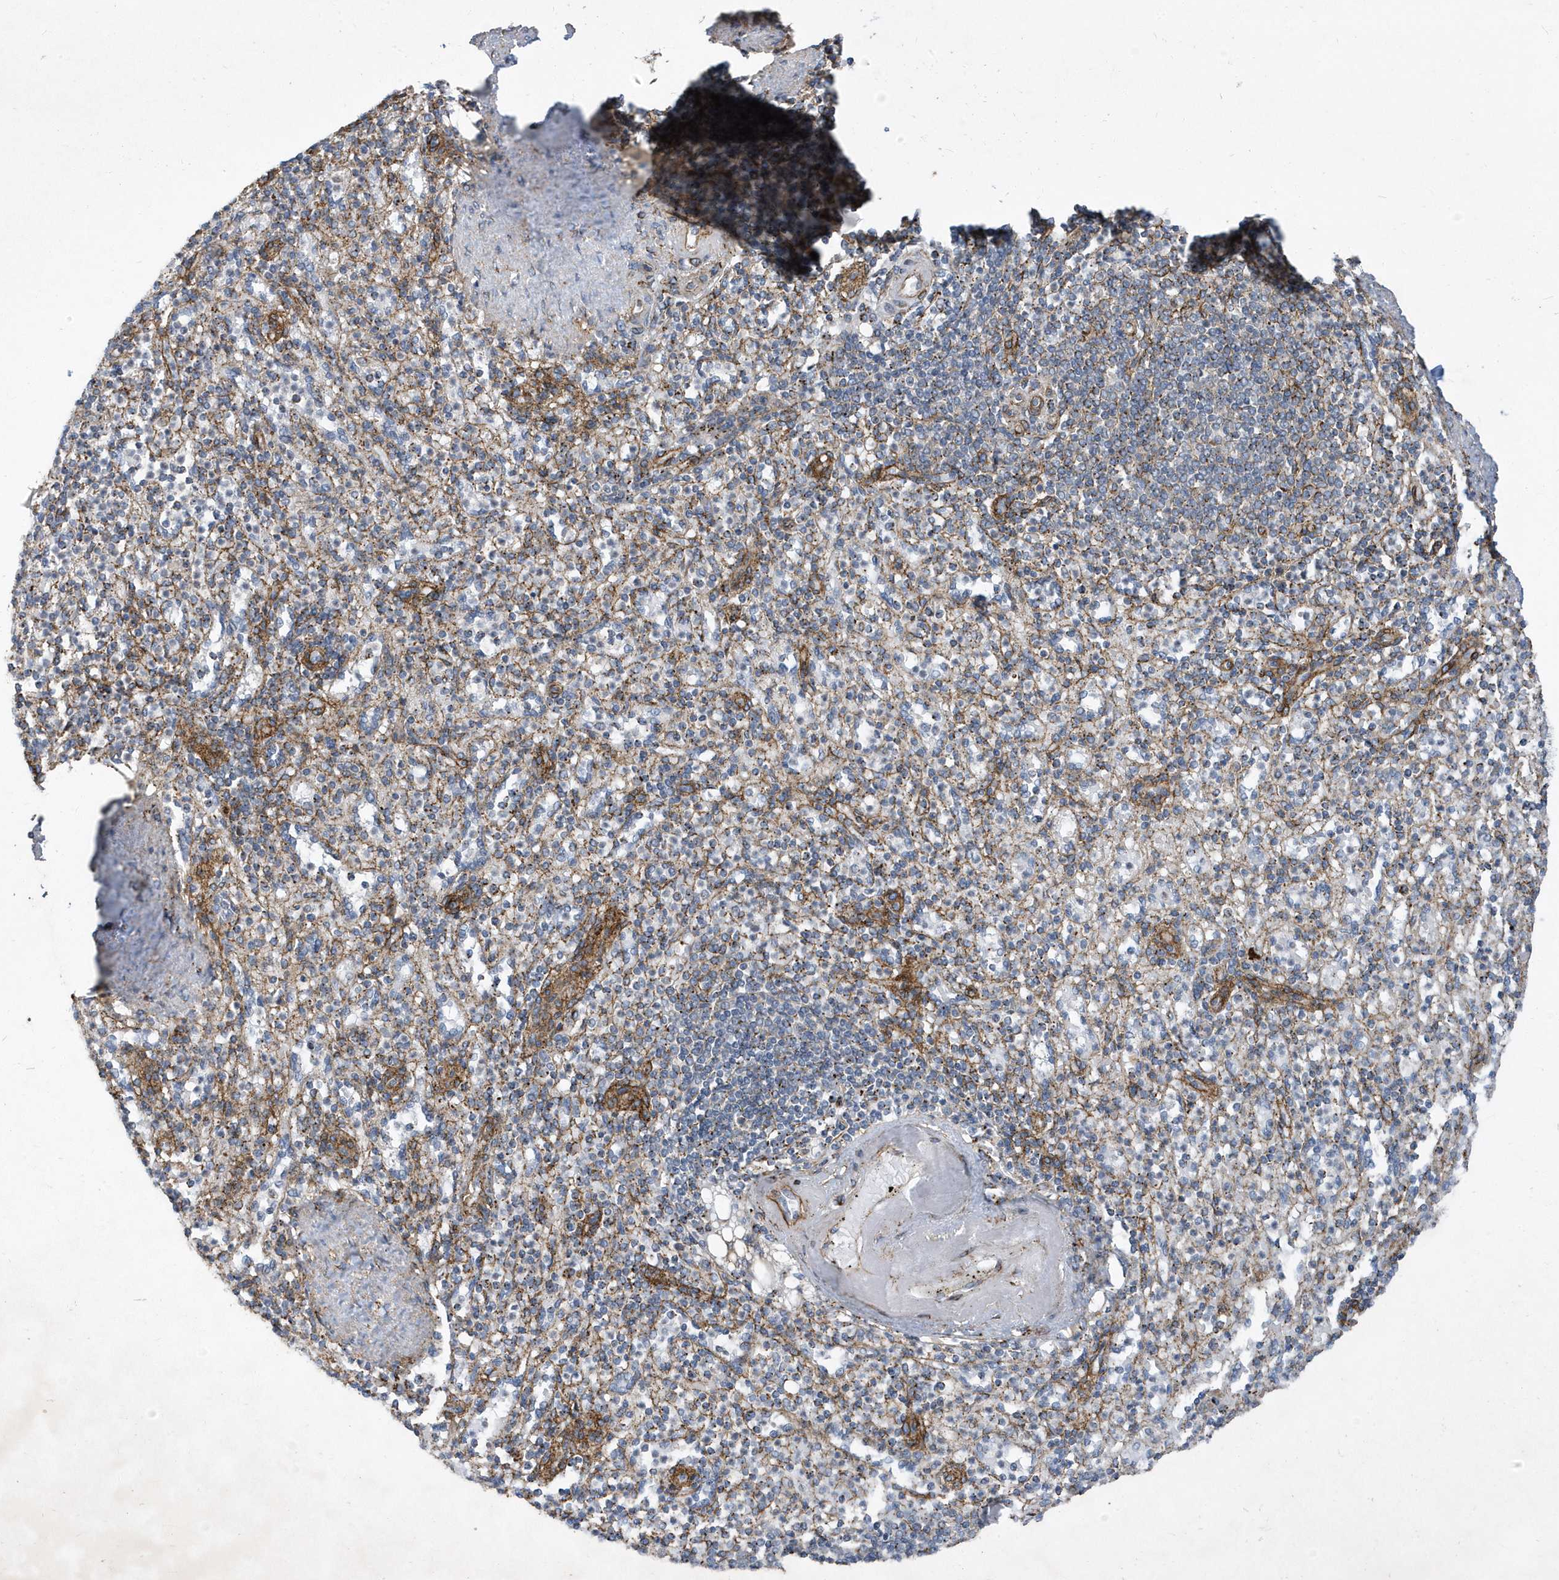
{"staining": {"intensity": "negative", "quantity": "none", "location": "none"}, "tissue": "spleen", "cell_type": "Cells in red pulp", "image_type": "normal", "snomed": [{"axis": "morphology", "description": "Normal tissue, NOS"}, {"axis": "topography", "description": "Spleen"}], "caption": "IHC micrograph of benign spleen: human spleen stained with DAB reveals no significant protein expression in cells in red pulp.", "gene": "HRH4", "patient": {"sex": "female", "age": 74}}